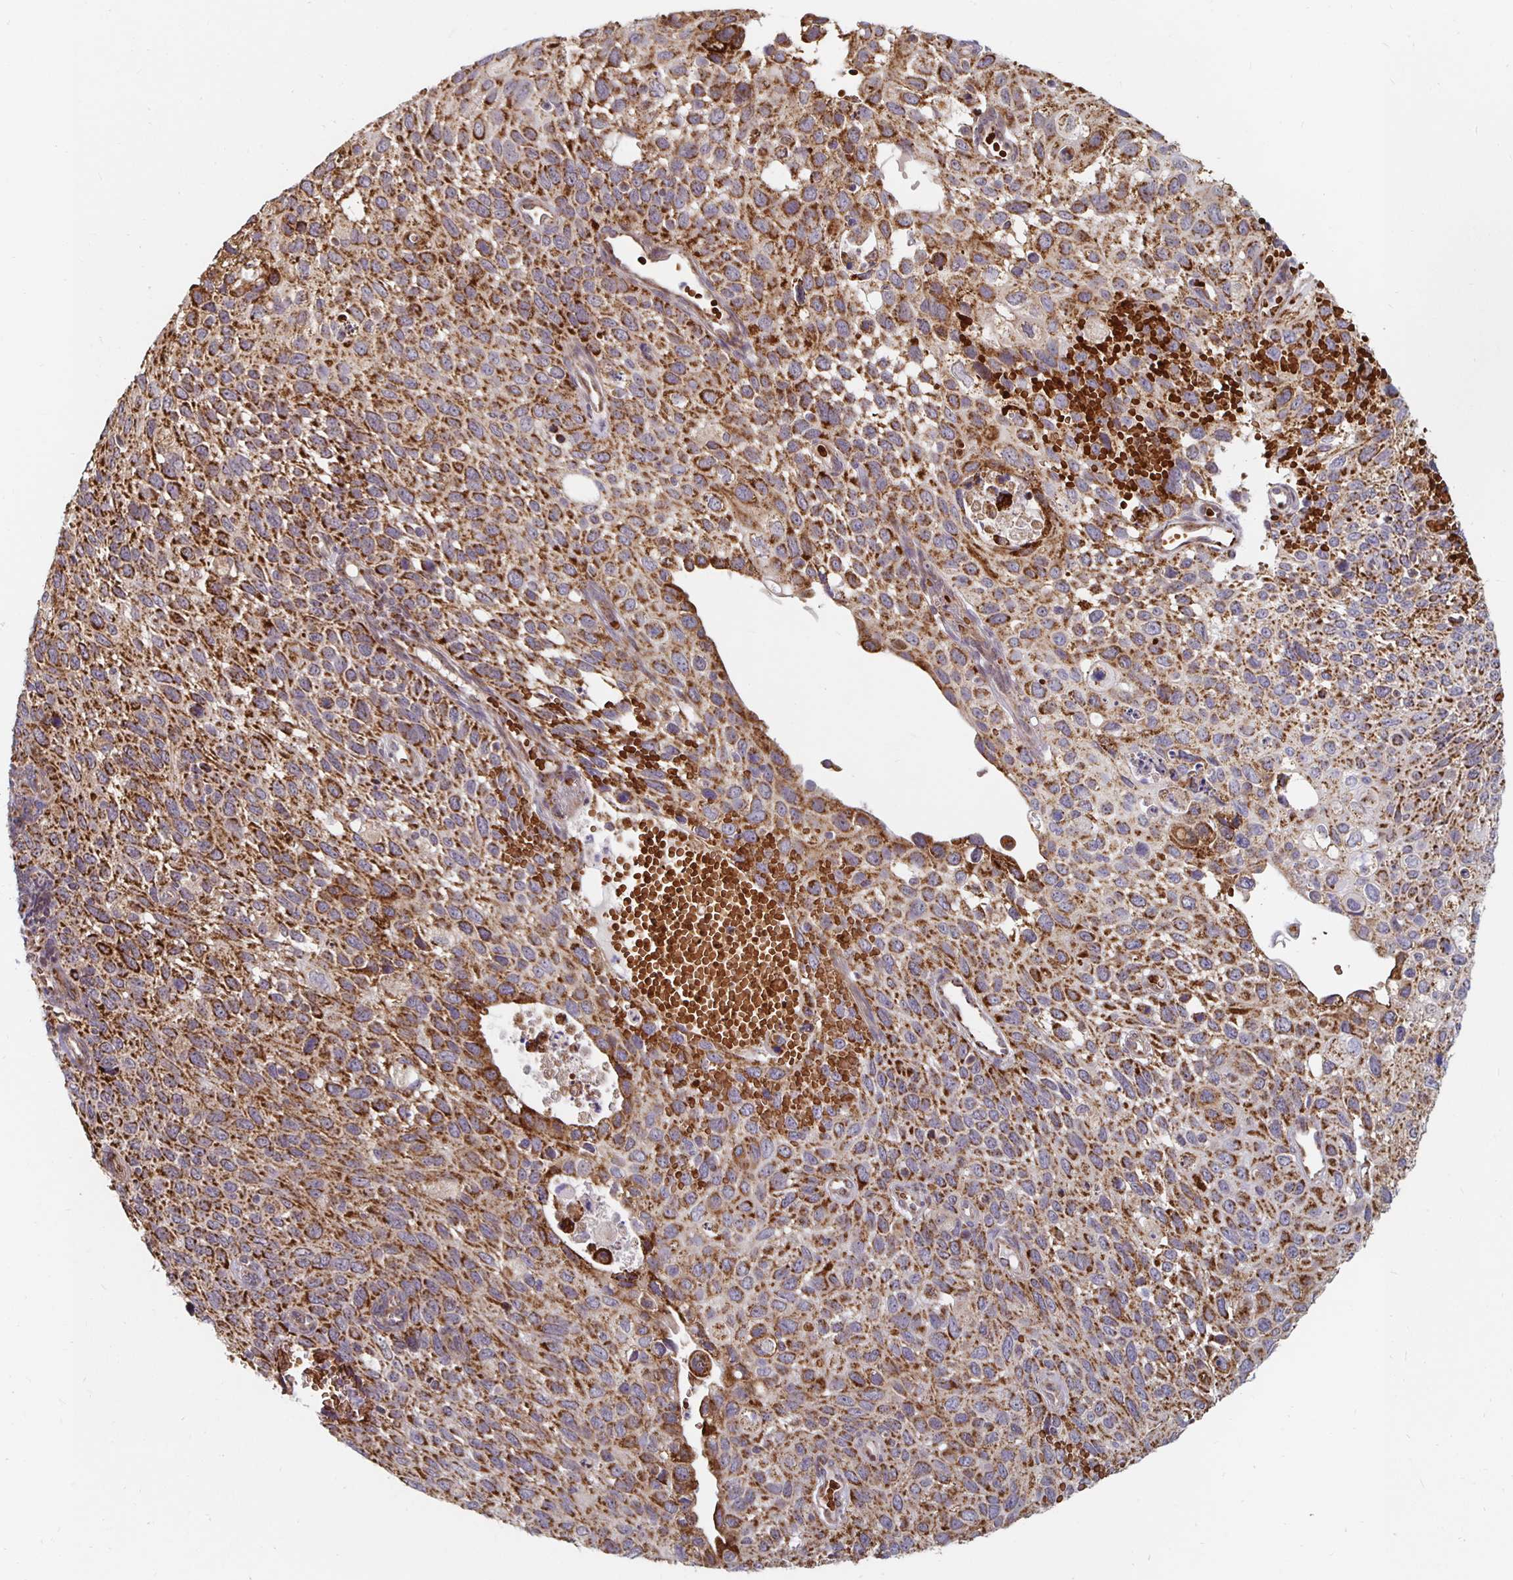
{"staining": {"intensity": "strong", "quantity": ">75%", "location": "cytoplasmic/membranous"}, "tissue": "cervical cancer", "cell_type": "Tumor cells", "image_type": "cancer", "snomed": [{"axis": "morphology", "description": "Squamous cell carcinoma, NOS"}, {"axis": "topography", "description": "Cervix"}], "caption": "A brown stain highlights strong cytoplasmic/membranous staining of a protein in human cervical cancer (squamous cell carcinoma) tumor cells. Nuclei are stained in blue.", "gene": "MRPL28", "patient": {"sex": "female", "age": 70}}